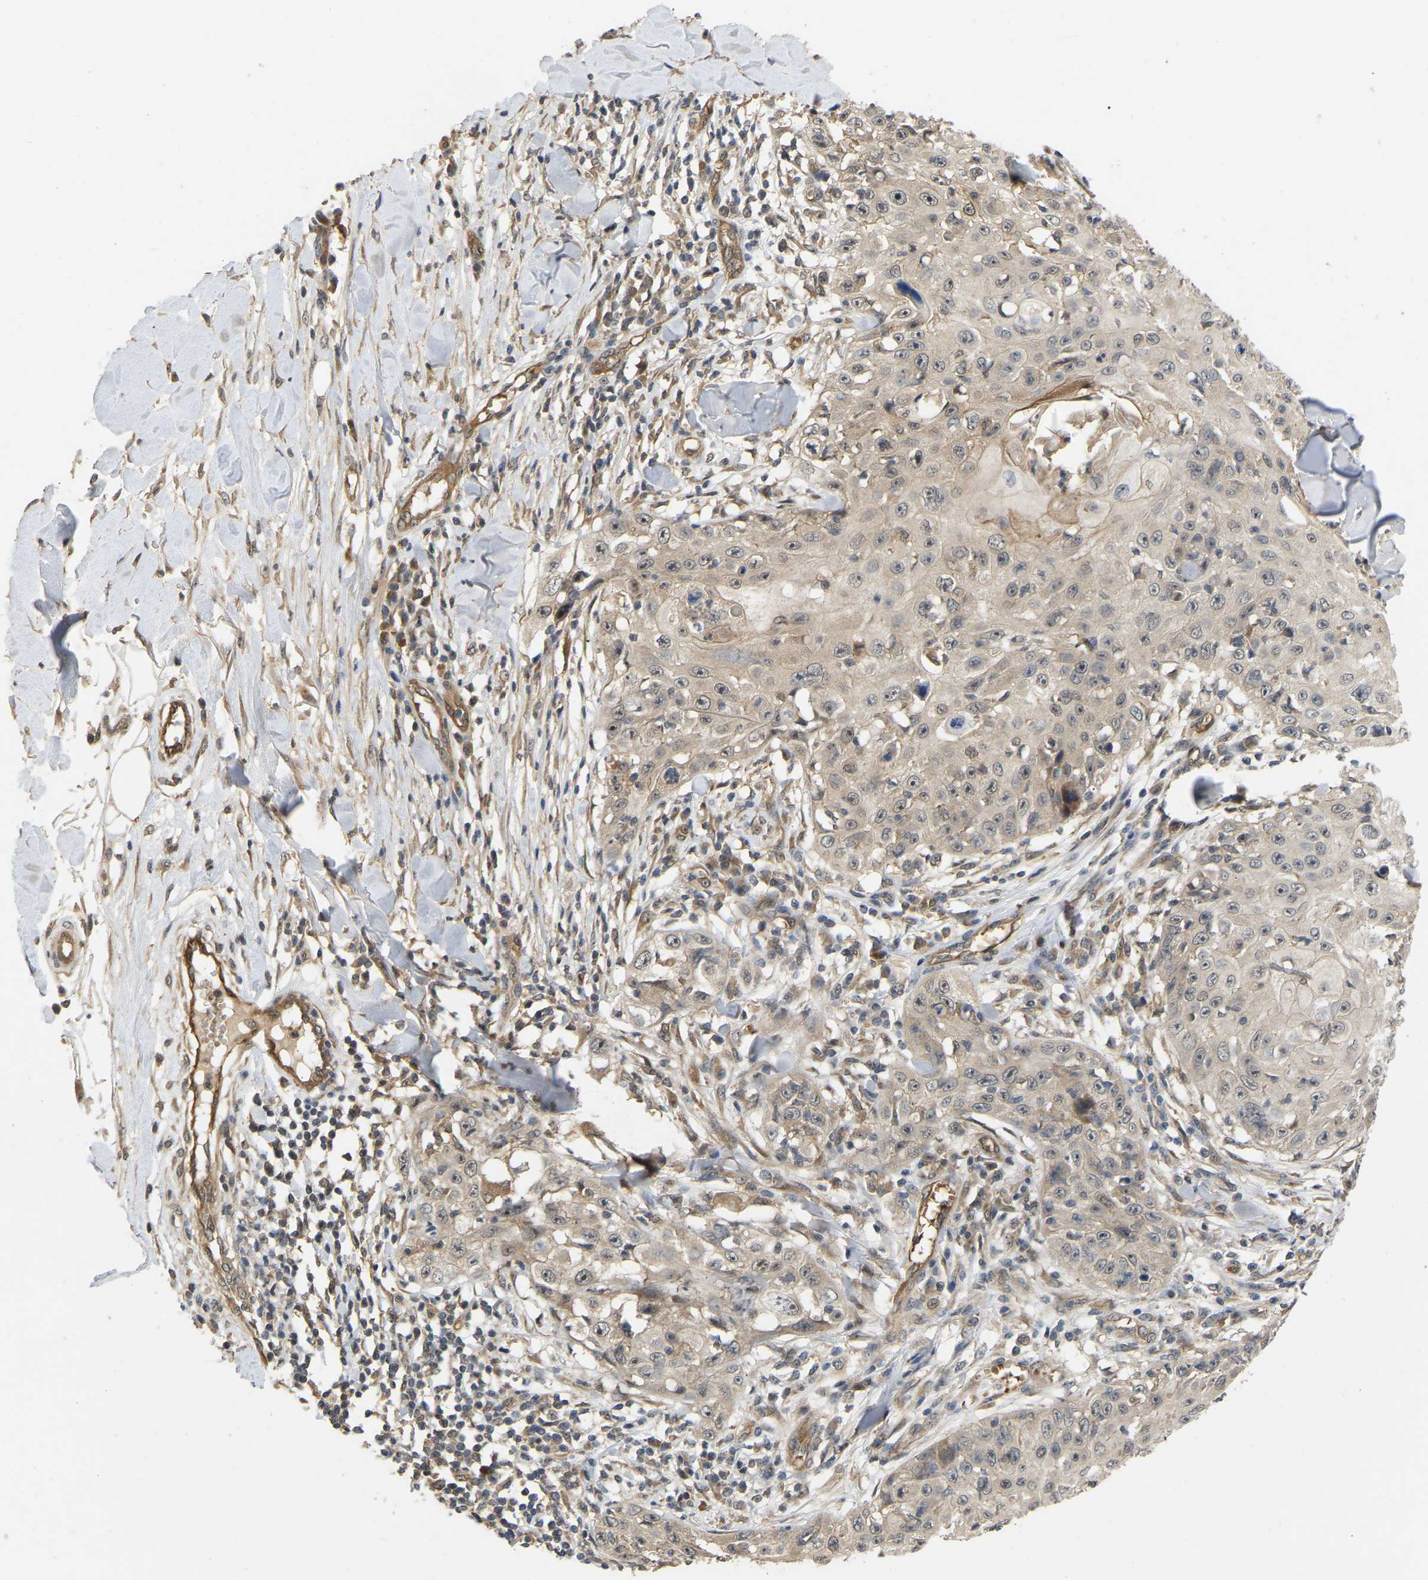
{"staining": {"intensity": "weak", "quantity": ">75%", "location": "cytoplasmic/membranous,nuclear"}, "tissue": "skin cancer", "cell_type": "Tumor cells", "image_type": "cancer", "snomed": [{"axis": "morphology", "description": "Squamous cell carcinoma, NOS"}, {"axis": "topography", "description": "Skin"}], "caption": "Immunohistochemical staining of skin cancer (squamous cell carcinoma) exhibits low levels of weak cytoplasmic/membranous and nuclear protein positivity in approximately >75% of tumor cells. The protein is shown in brown color, while the nuclei are stained blue.", "gene": "LIMK2", "patient": {"sex": "male", "age": 86}}